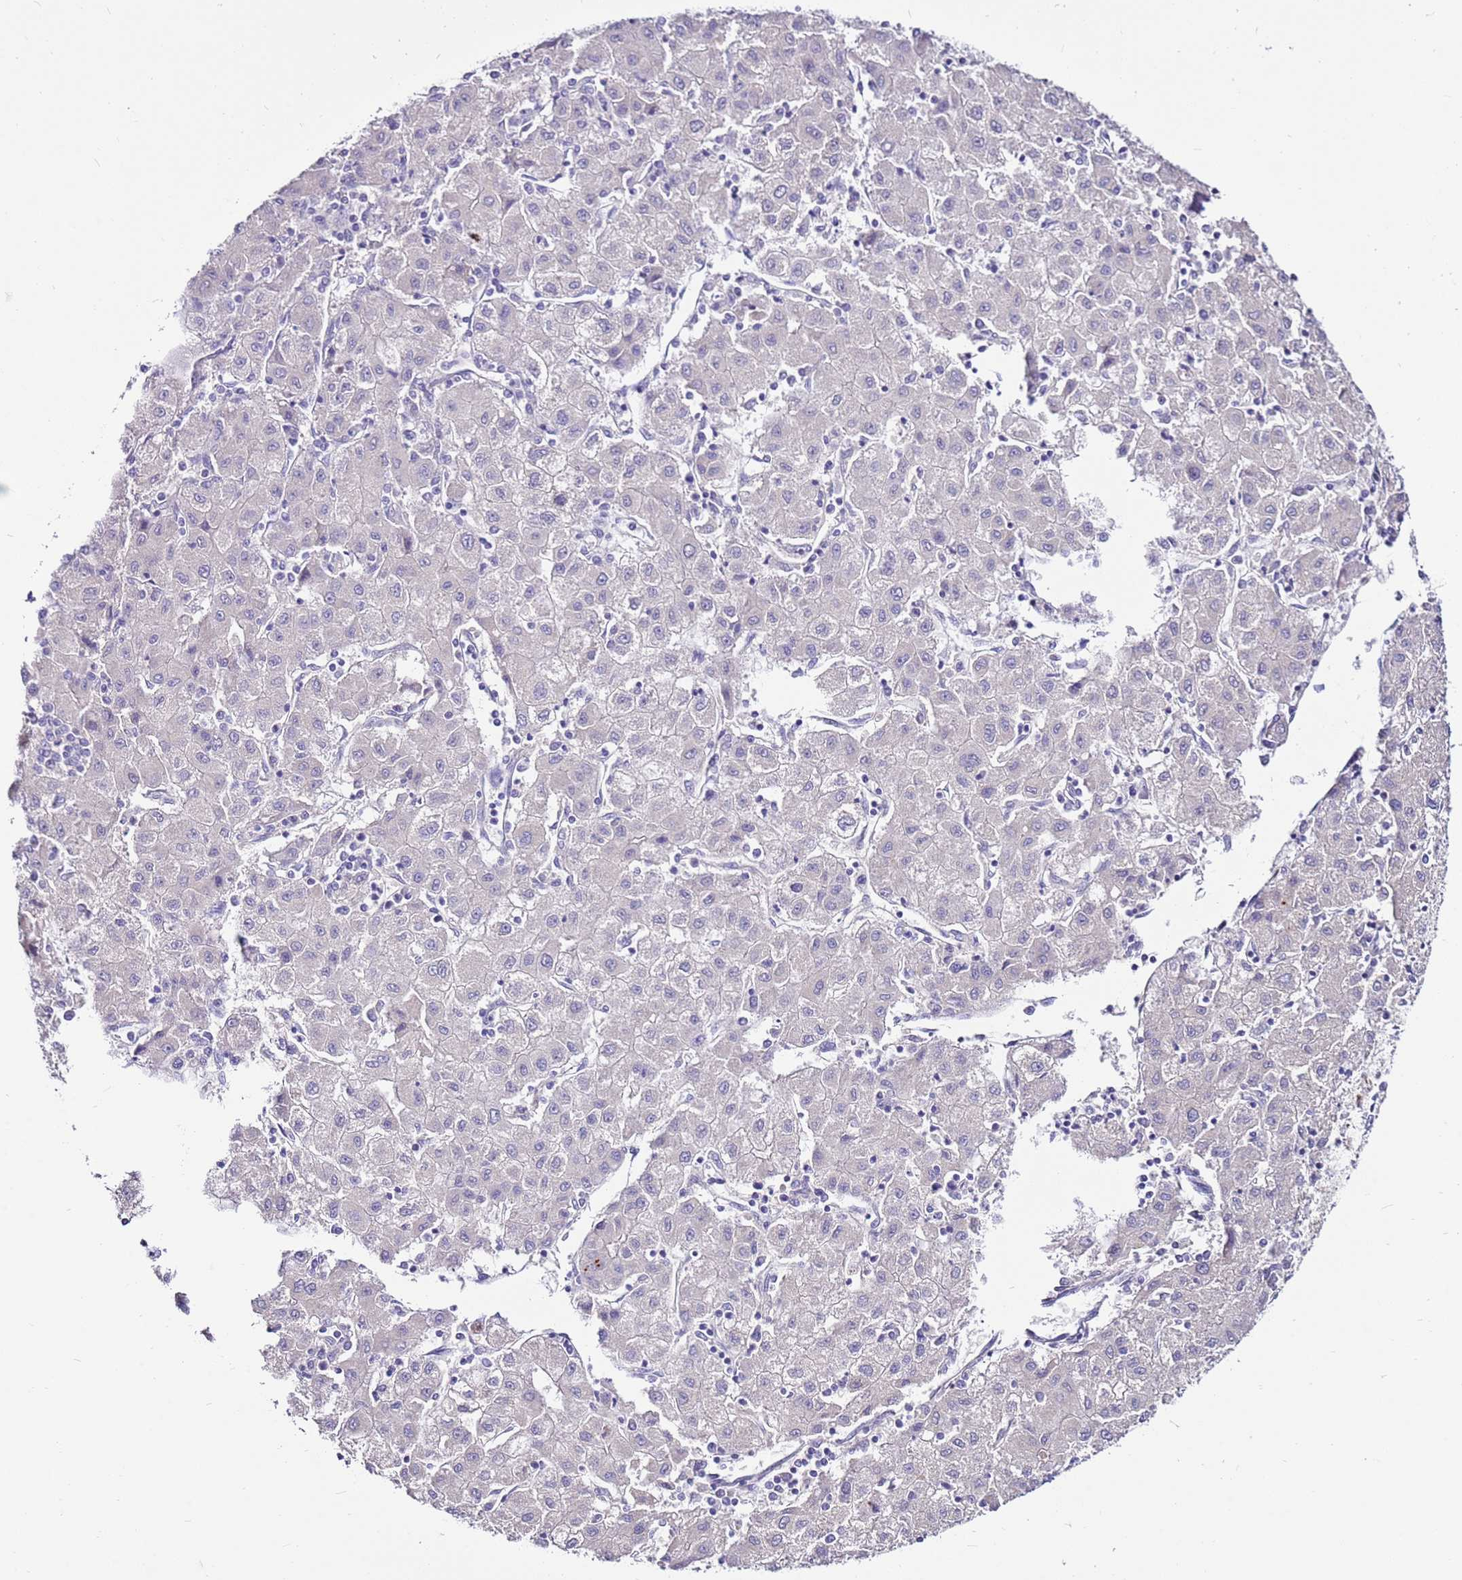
{"staining": {"intensity": "negative", "quantity": "none", "location": "none"}, "tissue": "liver cancer", "cell_type": "Tumor cells", "image_type": "cancer", "snomed": [{"axis": "morphology", "description": "Carcinoma, Hepatocellular, NOS"}, {"axis": "topography", "description": "Liver"}], "caption": "This is a image of IHC staining of liver cancer, which shows no positivity in tumor cells. (DAB (3,3'-diaminobenzidine) IHC with hematoxylin counter stain).", "gene": "DCDC2B", "patient": {"sex": "male", "age": 72}}